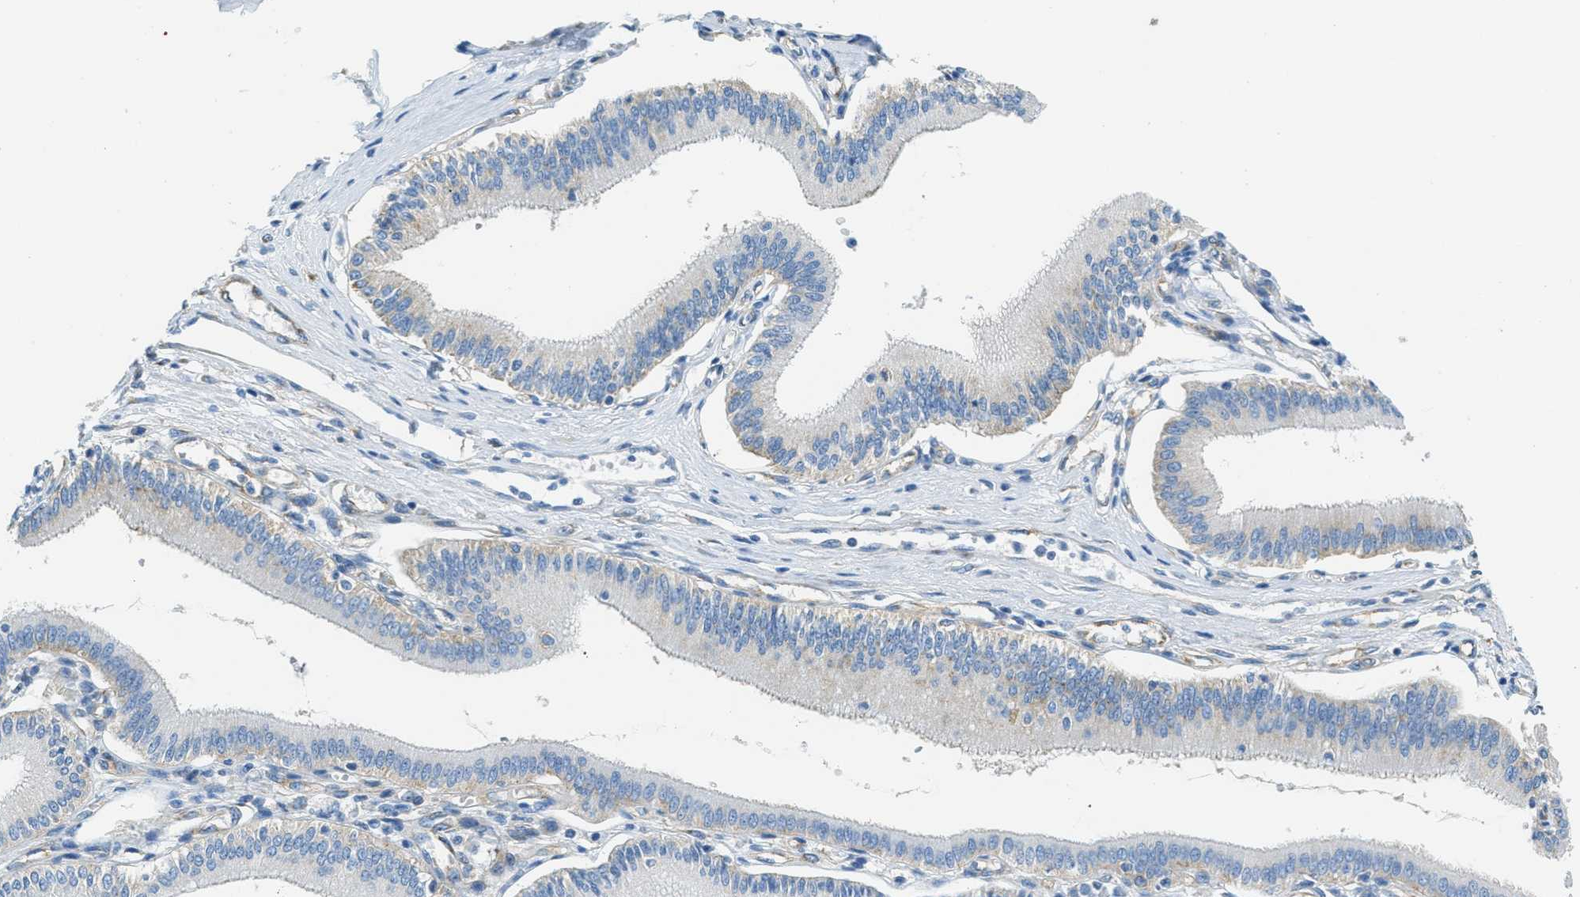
{"staining": {"intensity": "weak", "quantity": "<25%", "location": "cytoplasmic/membranous"}, "tissue": "pancreatic cancer", "cell_type": "Tumor cells", "image_type": "cancer", "snomed": [{"axis": "morphology", "description": "Adenocarcinoma, NOS"}, {"axis": "topography", "description": "Pancreas"}], "caption": "Immunohistochemical staining of adenocarcinoma (pancreatic) displays no significant positivity in tumor cells.", "gene": "AP2B1", "patient": {"sex": "male", "age": 56}}